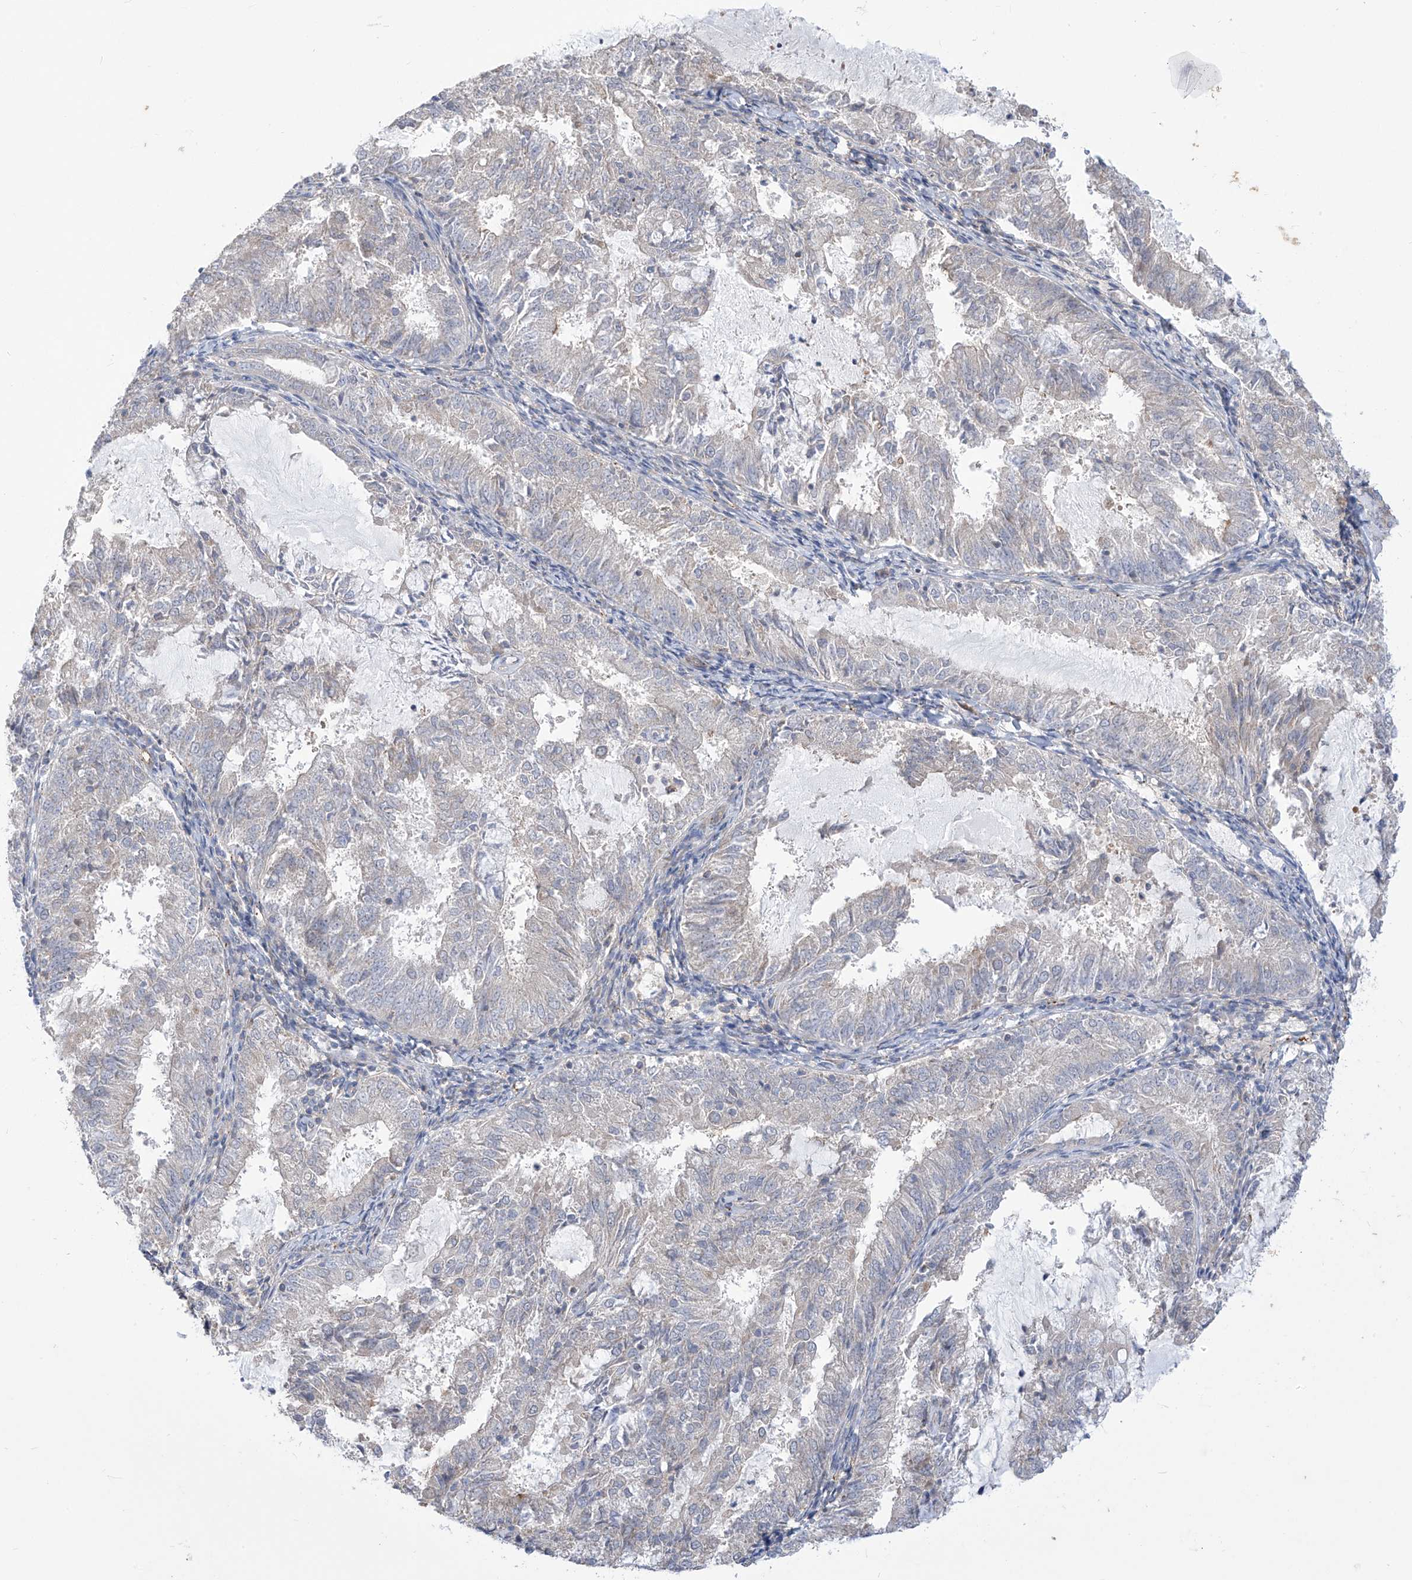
{"staining": {"intensity": "negative", "quantity": "none", "location": "none"}, "tissue": "endometrial cancer", "cell_type": "Tumor cells", "image_type": "cancer", "snomed": [{"axis": "morphology", "description": "Adenocarcinoma, NOS"}, {"axis": "topography", "description": "Endometrium"}], "caption": "Immunohistochemical staining of endometrial cancer displays no significant expression in tumor cells.", "gene": "ADAT2", "patient": {"sex": "female", "age": 57}}